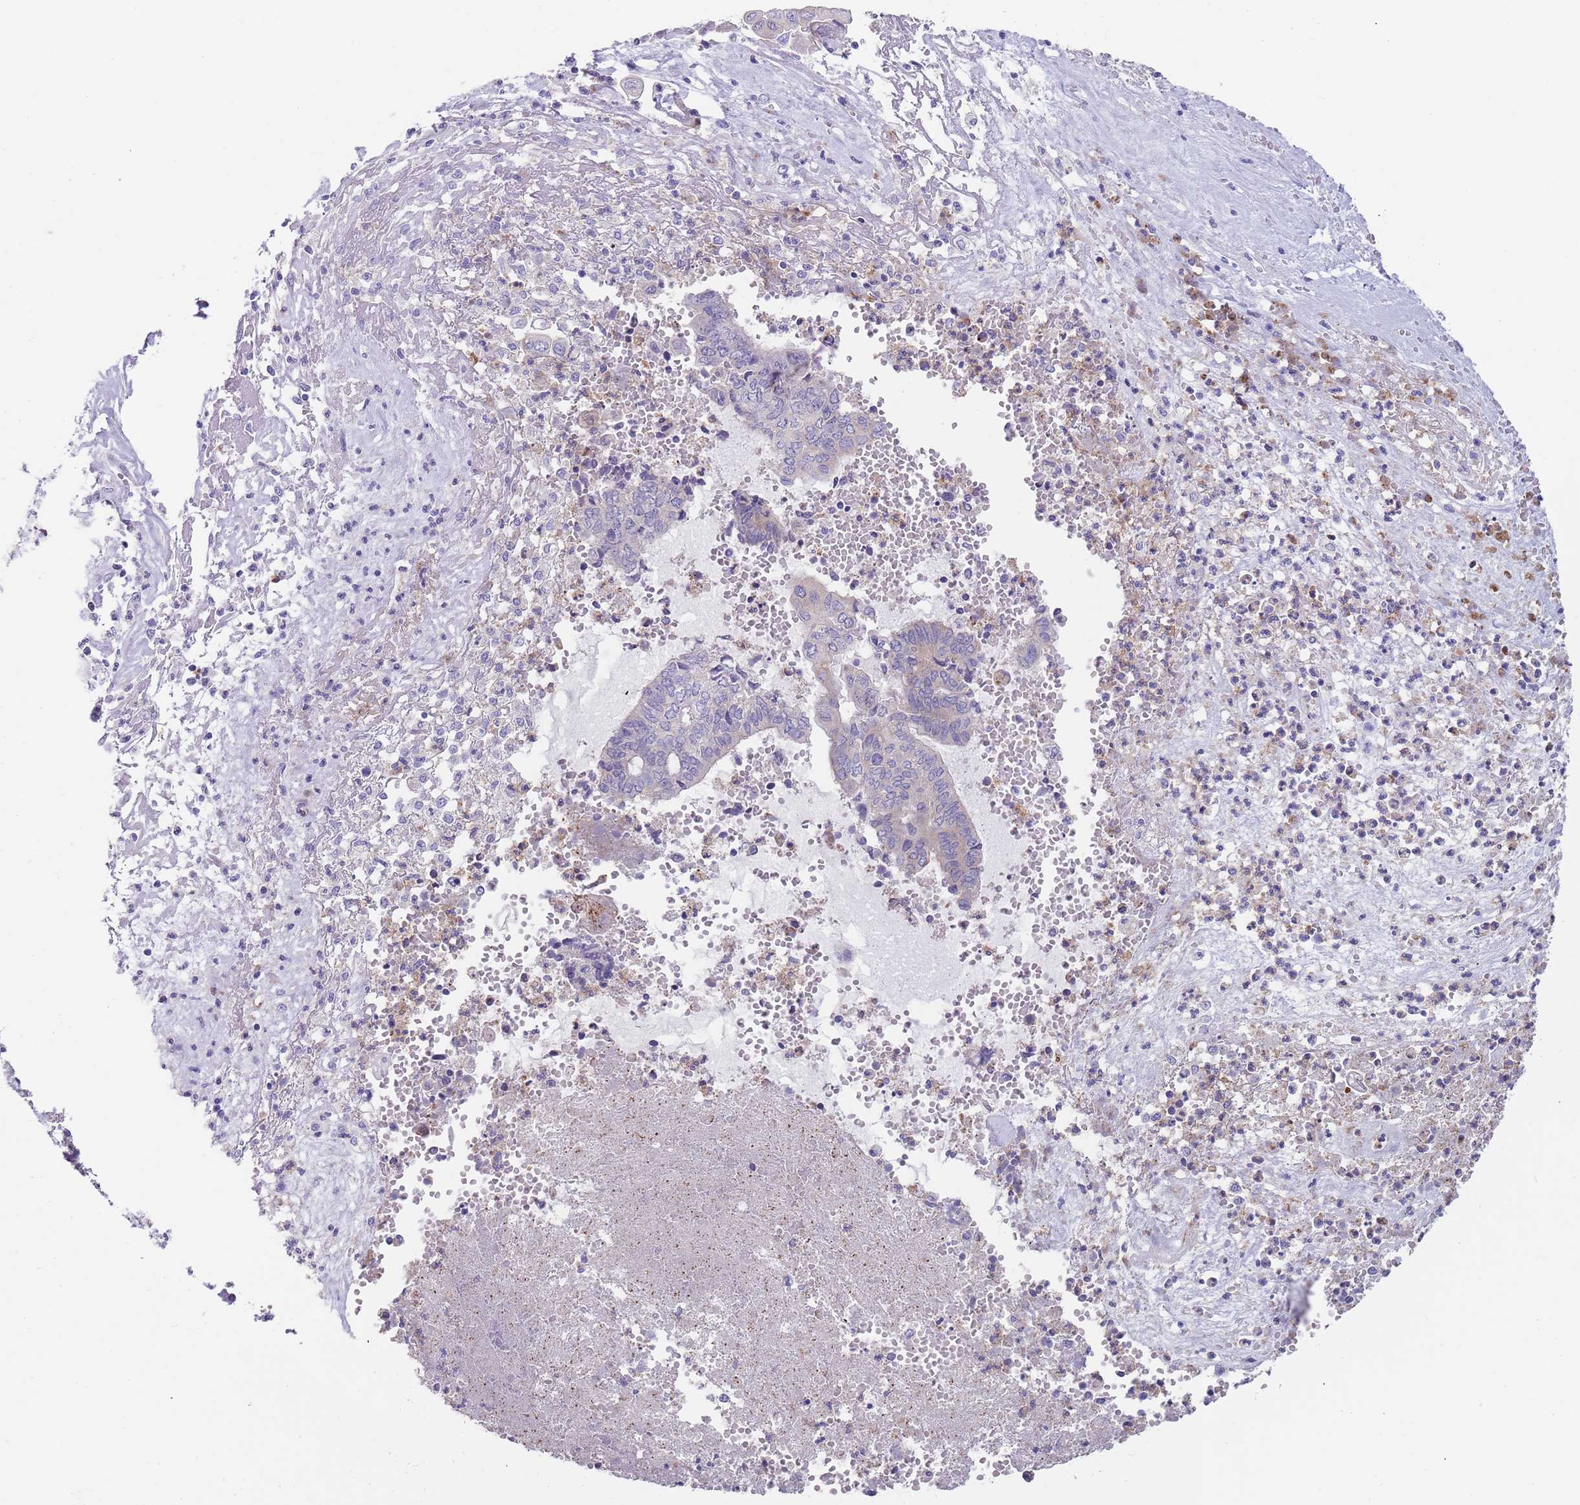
{"staining": {"intensity": "negative", "quantity": "none", "location": "none"}, "tissue": "endometrial cancer", "cell_type": "Tumor cells", "image_type": "cancer", "snomed": [{"axis": "morphology", "description": "Adenocarcinoma, NOS"}, {"axis": "topography", "description": "Uterus"}, {"axis": "topography", "description": "Endometrium"}], "caption": "Immunohistochemistry image of neoplastic tissue: endometrial cancer (adenocarcinoma) stained with DAB displays no significant protein positivity in tumor cells.", "gene": "TYW1", "patient": {"sex": "female", "age": 70}}